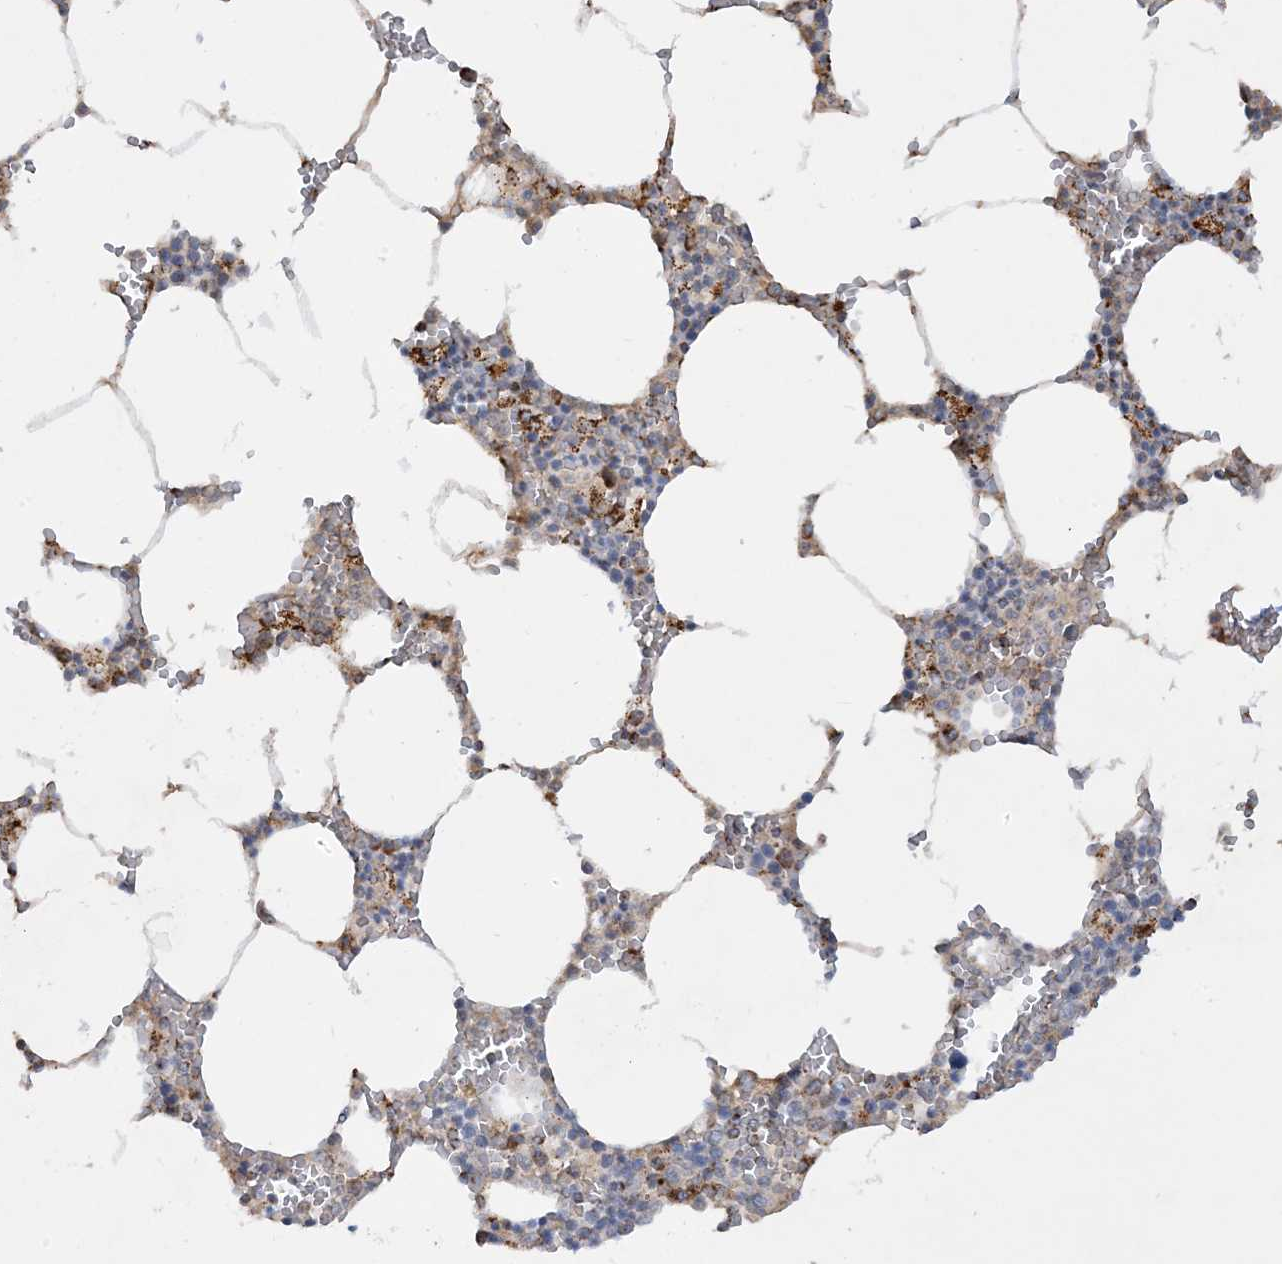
{"staining": {"intensity": "moderate", "quantity": "<25%", "location": "cytoplasmic/membranous"}, "tissue": "bone marrow", "cell_type": "Hematopoietic cells", "image_type": "normal", "snomed": [{"axis": "morphology", "description": "Normal tissue, NOS"}, {"axis": "topography", "description": "Bone marrow"}], "caption": "Immunohistochemistry (DAB) staining of unremarkable bone marrow shows moderate cytoplasmic/membranous protein expression in approximately <25% of hematopoietic cells. The staining was performed using DAB to visualize the protein expression in brown, while the nuclei were stained in blue with hematoxylin (Magnification: 20x).", "gene": "NDUFAF3", "patient": {"sex": "male", "age": 70}}